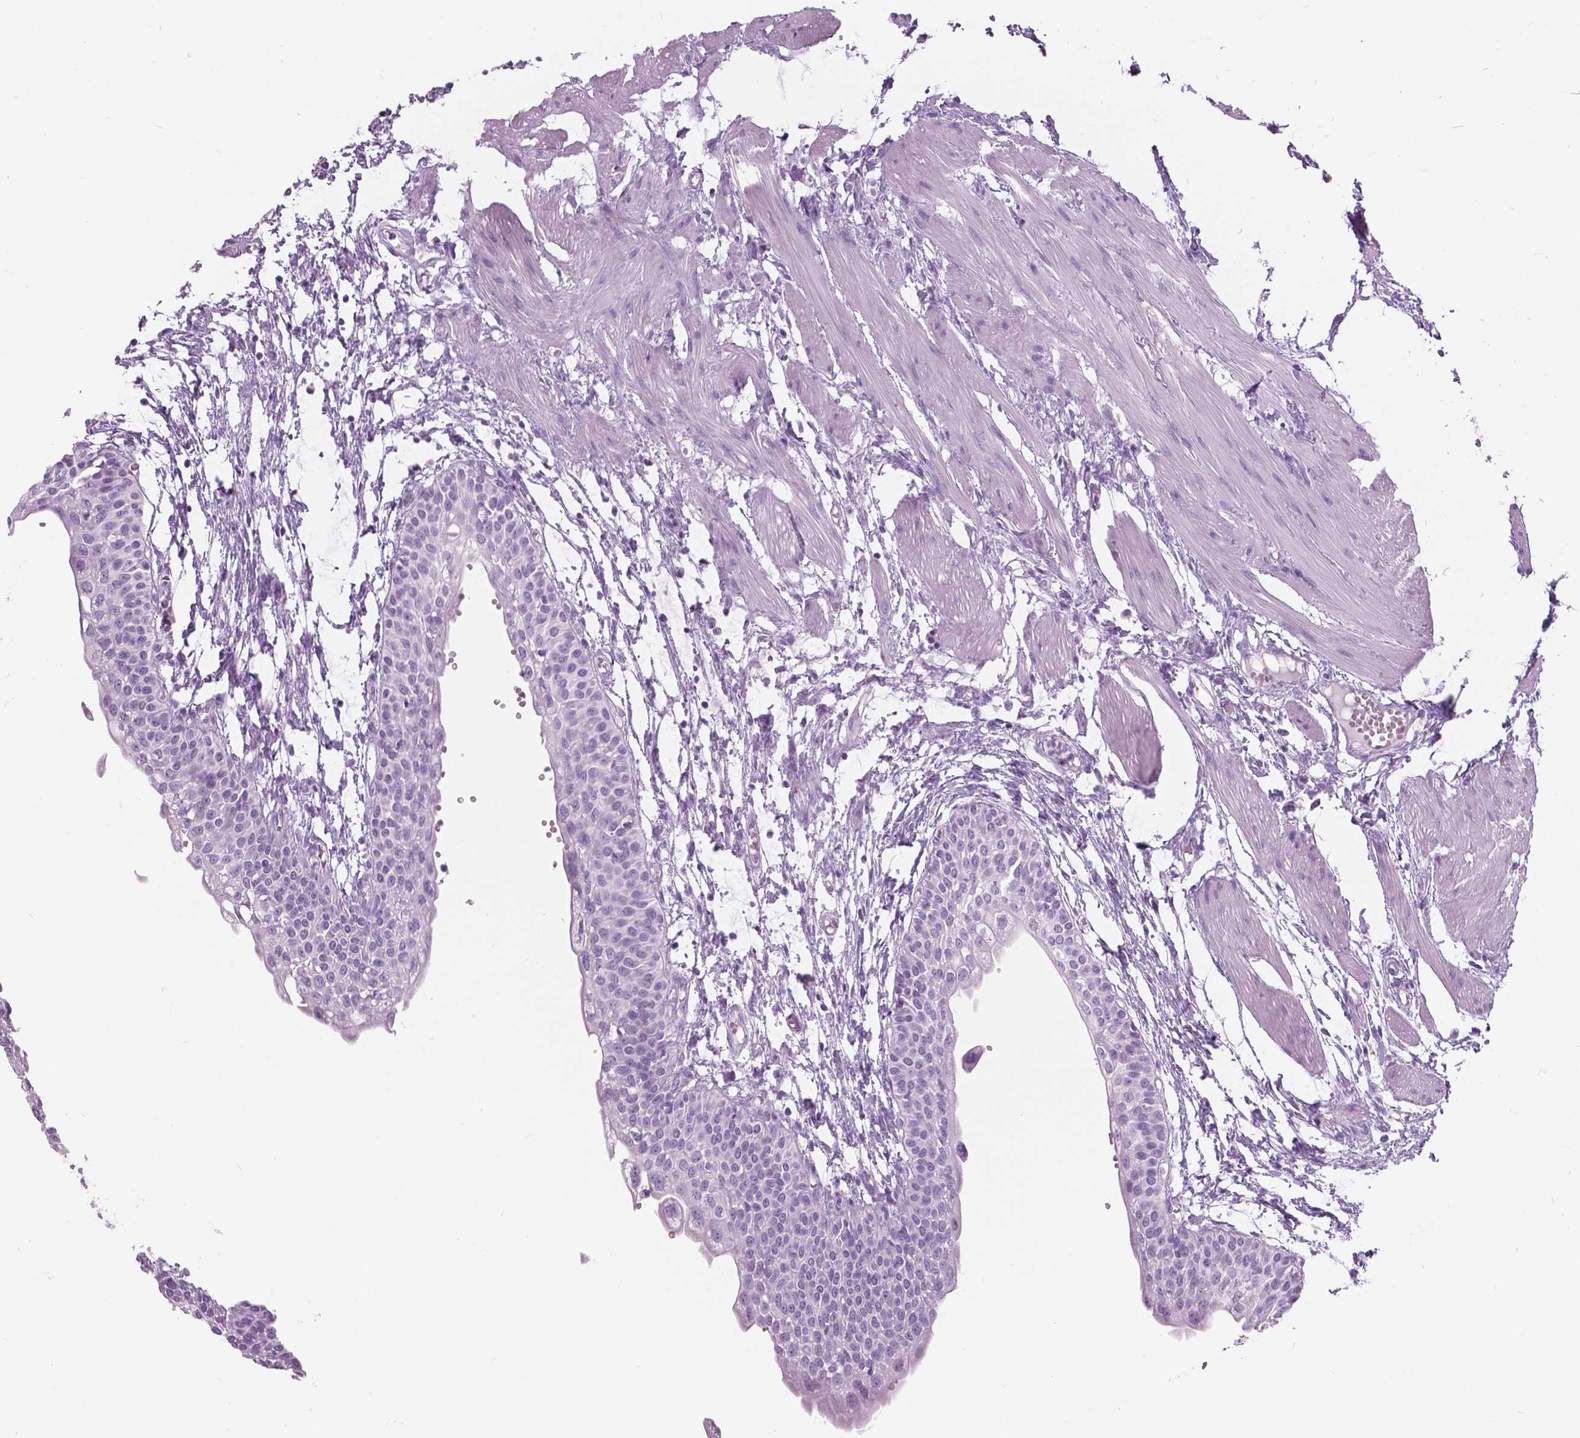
{"staining": {"intensity": "negative", "quantity": "none", "location": "none"}, "tissue": "urinary bladder", "cell_type": "Urothelial cells", "image_type": "normal", "snomed": [{"axis": "morphology", "description": "Normal tissue, NOS"}, {"axis": "topography", "description": "Urinary bladder"}, {"axis": "topography", "description": "Peripheral nerve tissue"}], "caption": "DAB (3,3'-diaminobenzidine) immunohistochemical staining of normal urinary bladder displays no significant staining in urothelial cells. Nuclei are stained in blue.", "gene": "SFTPD", "patient": {"sex": "male", "age": 55}}